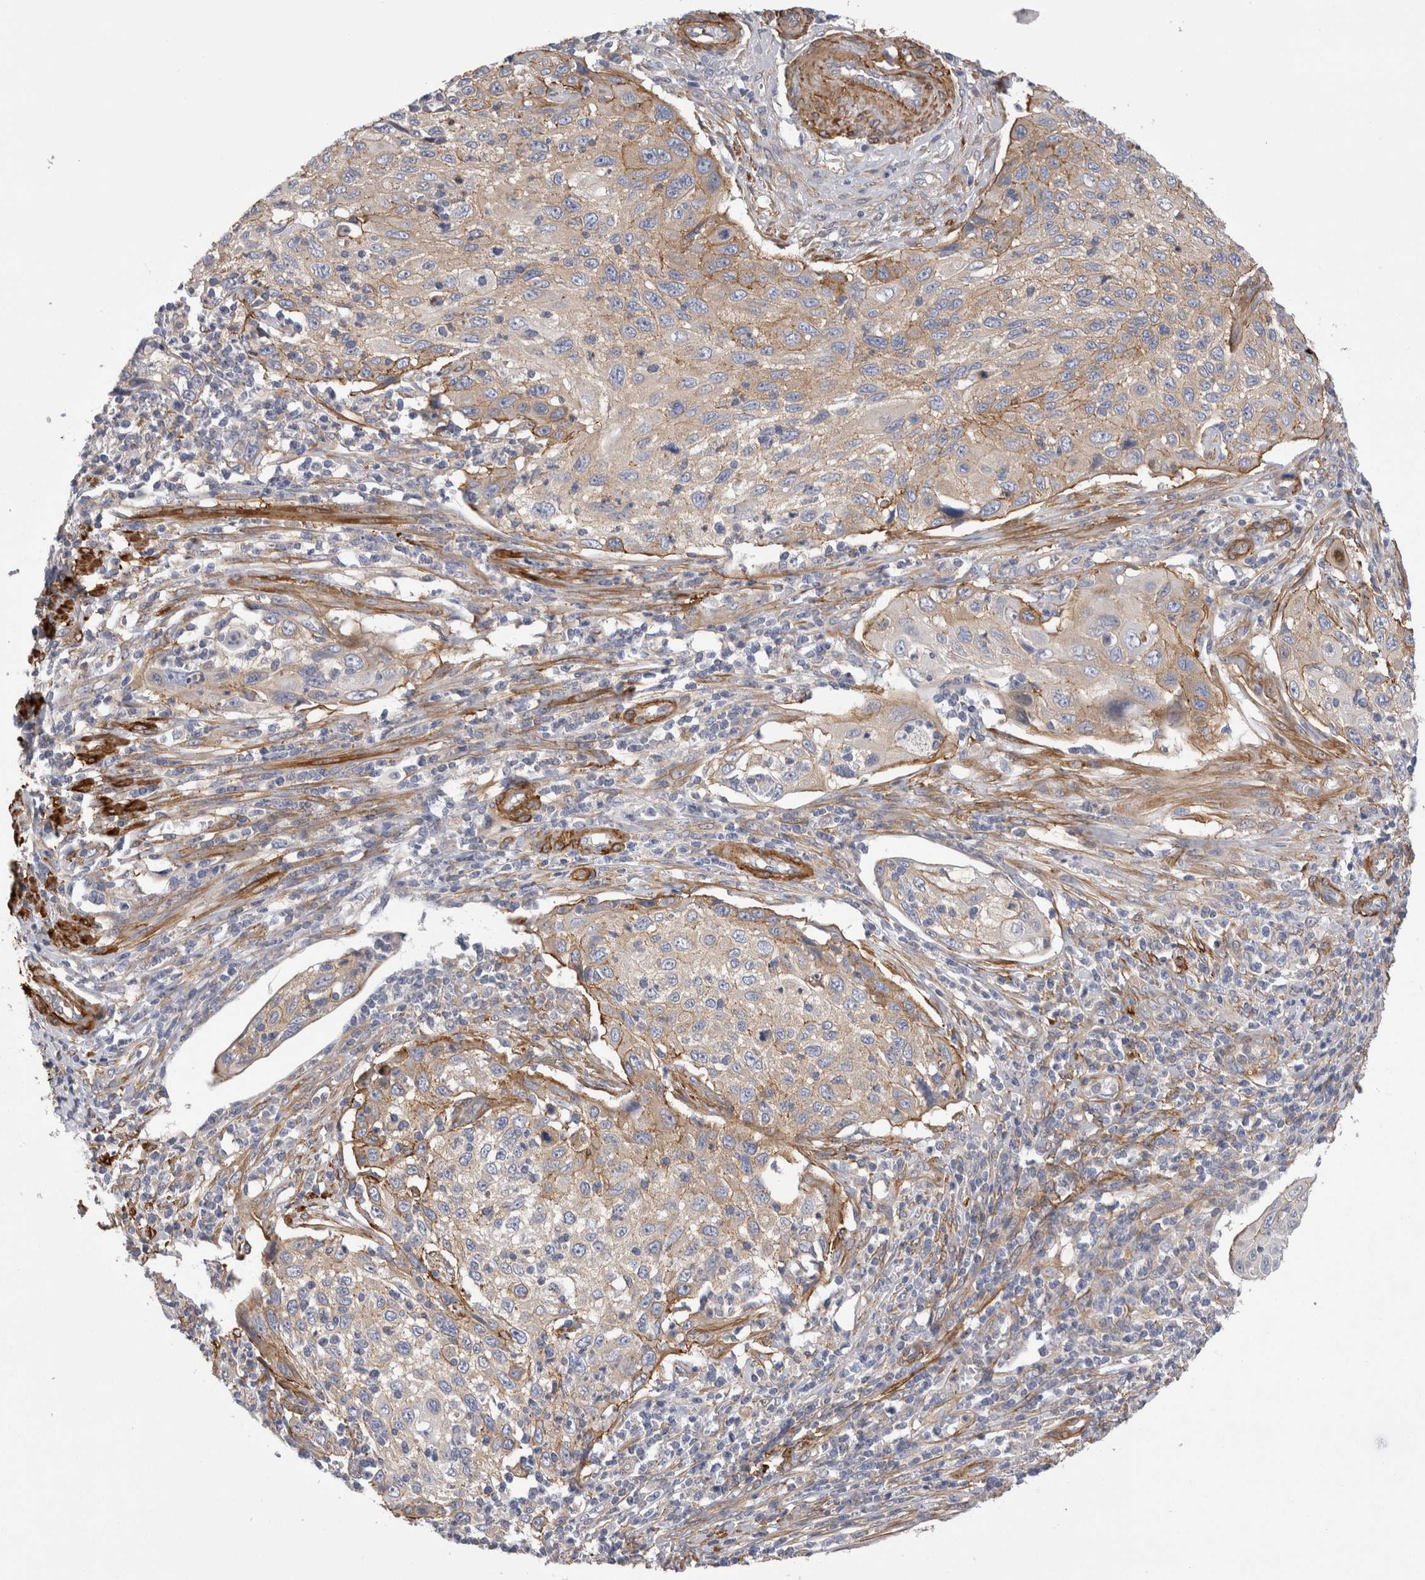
{"staining": {"intensity": "weak", "quantity": "25%-75%", "location": "cytoplasmic/membranous"}, "tissue": "cervical cancer", "cell_type": "Tumor cells", "image_type": "cancer", "snomed": [{"axis": "morphology", "description": "Squamous cell carcinoma, NOS"}, {"axis": "topography", "description": "Cervix"}], "caption": "Immunohistochemistry (IHC) staining of squamous cell carcinoma (cervical), which displays low levels of weak cytoplasmic/membranous staining in about 25%-75% of tumor cells indicating weak cytoplasmic/membranous protein positivity. The staining was performed using DAB (3,3'-diaminobenzidine) (brown) for protein detection and nuclei were counterstained in hematoxylin (blue).", "gene": "EPRS1", "patient": {"sex": "female", "age": 70}}